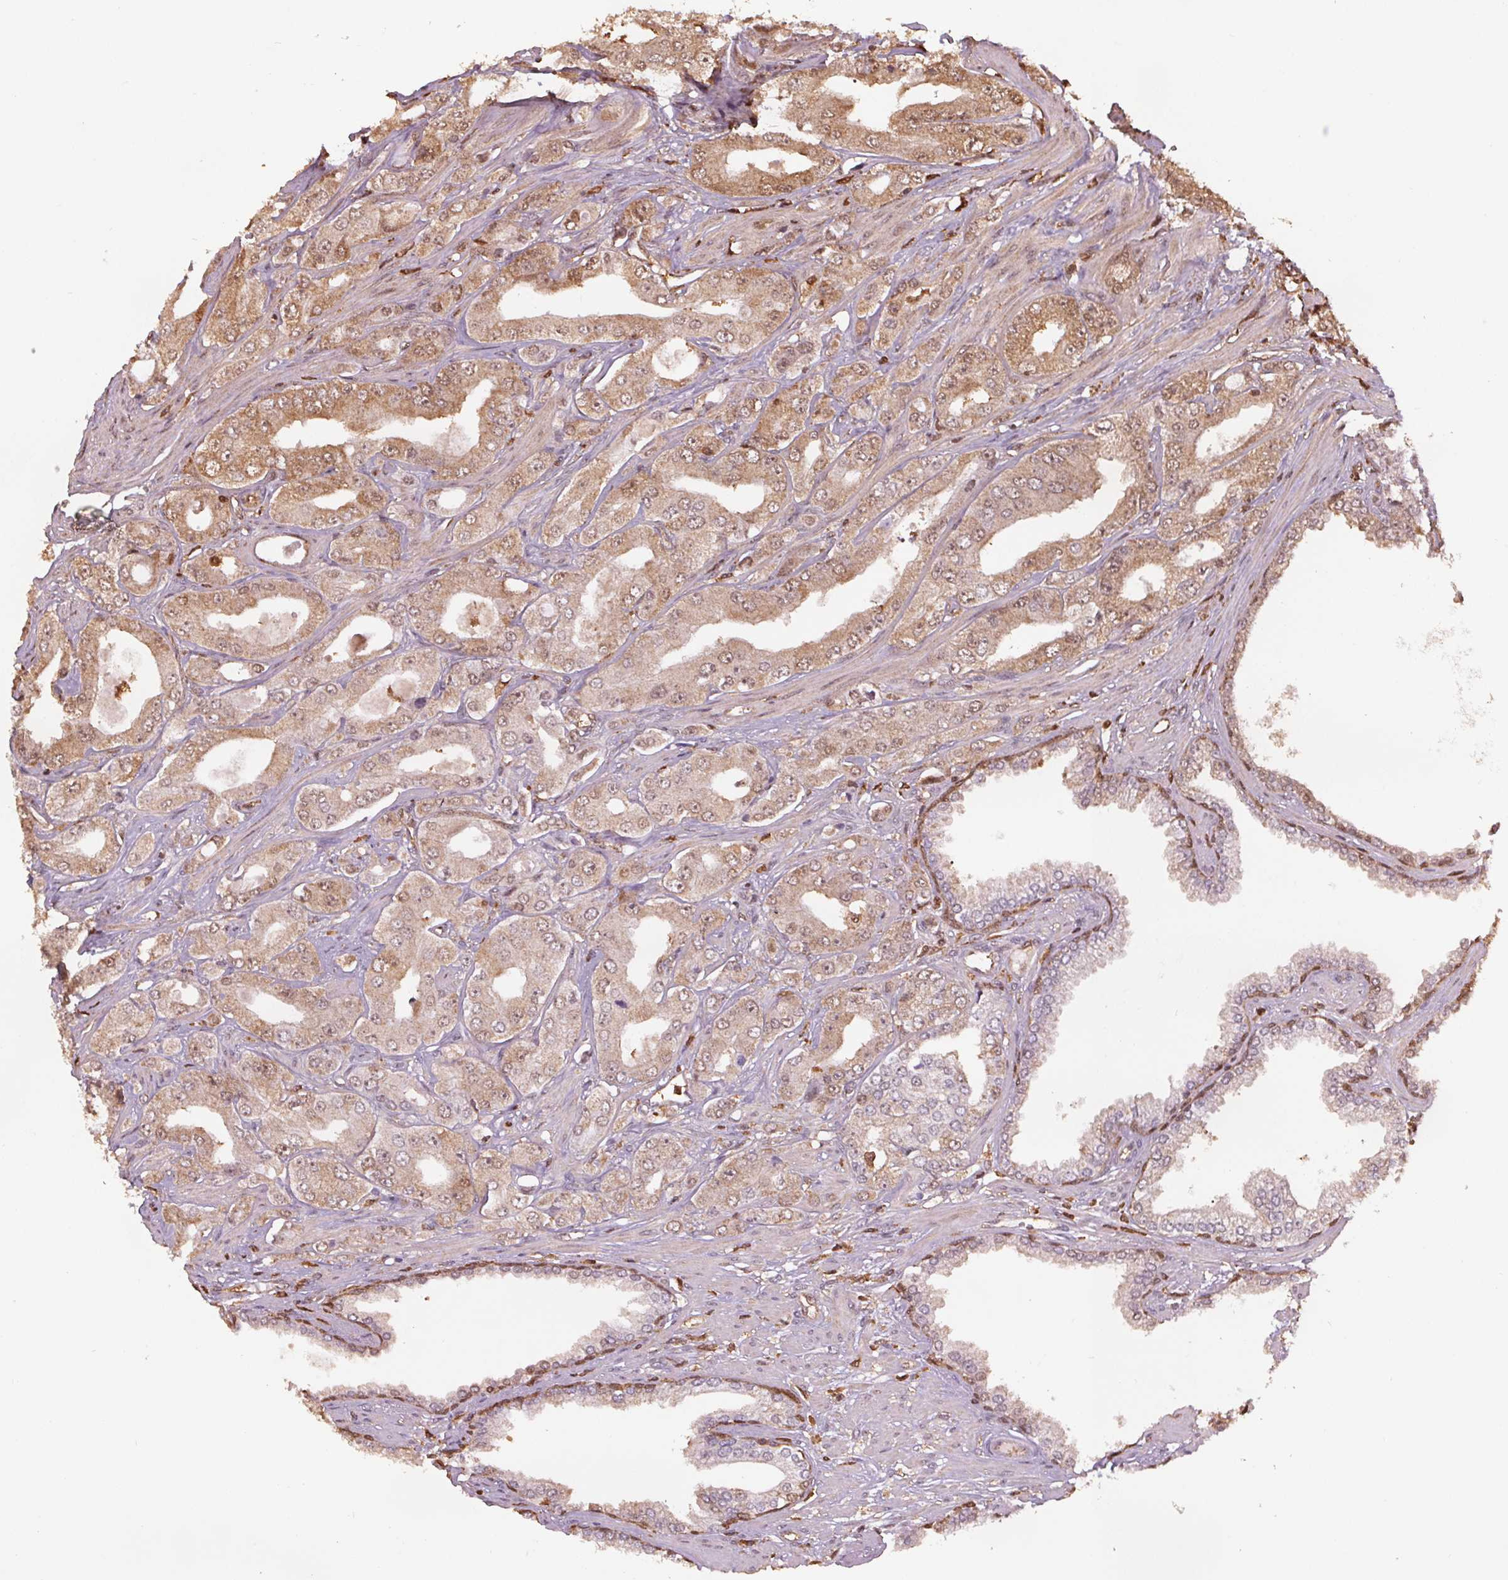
{"staining": {"intensity": "moderate", "quantity": ">75%", "location": "cytoplasmic/membranous,nuclear"}, "tissue": "prostate cancer", "cell_type": "Tumor cells", "image_type": "cancer", "snomed": [{"axis": "morphology", "description": "Adenocarcinoma, Low grade"}, {"axis": "topography", "description": "Prostate"}], "caption": "A medium amount of moderate cytoplasmic/membranous and nuclear positivity is appreciated in about >75% of tumor cells in adenocarcinoma (low-grade) (prostate) tissue.", "gene": "ENO1", "patient": {"sex": "male", "age": 60}}